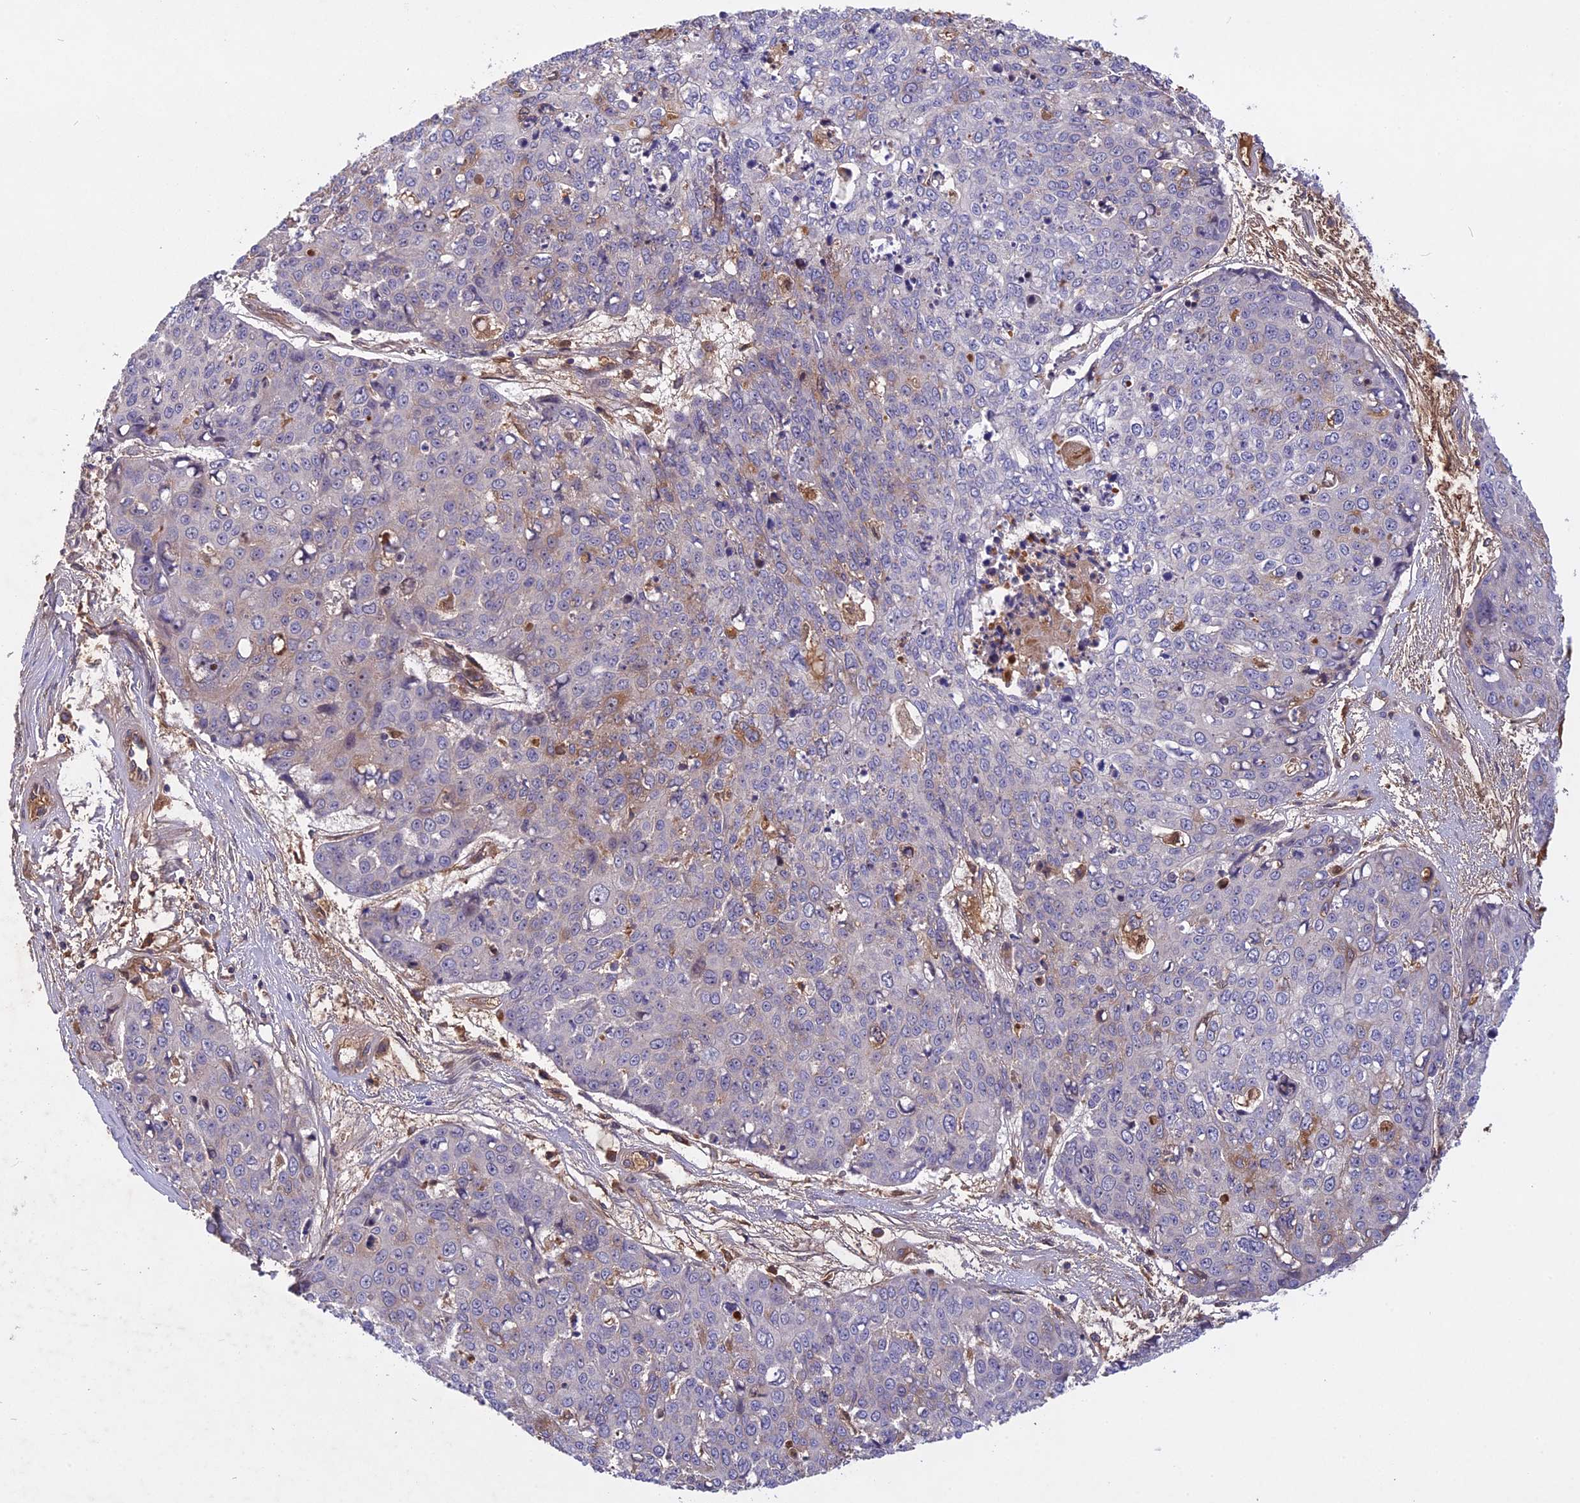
{"staining": {"intensity": "weak", "quantity": "<25%", "location": "cytoplasmic/membranous"}, "tissue": "skin cancer", "cell_type": "Tumor cells", "image_type": "cancer", "snomed": [{"axis": "morphology", "description": "Squamous cell carcinoma, NOS"}, {"axis": "topography", "description": "Skin"}], "caption": "The image reveals no staining of tumor cells in skin cancer (squamous cell carcinoma).", "gene": "ADO", "patient": {"sex": "female", "age": 44}}